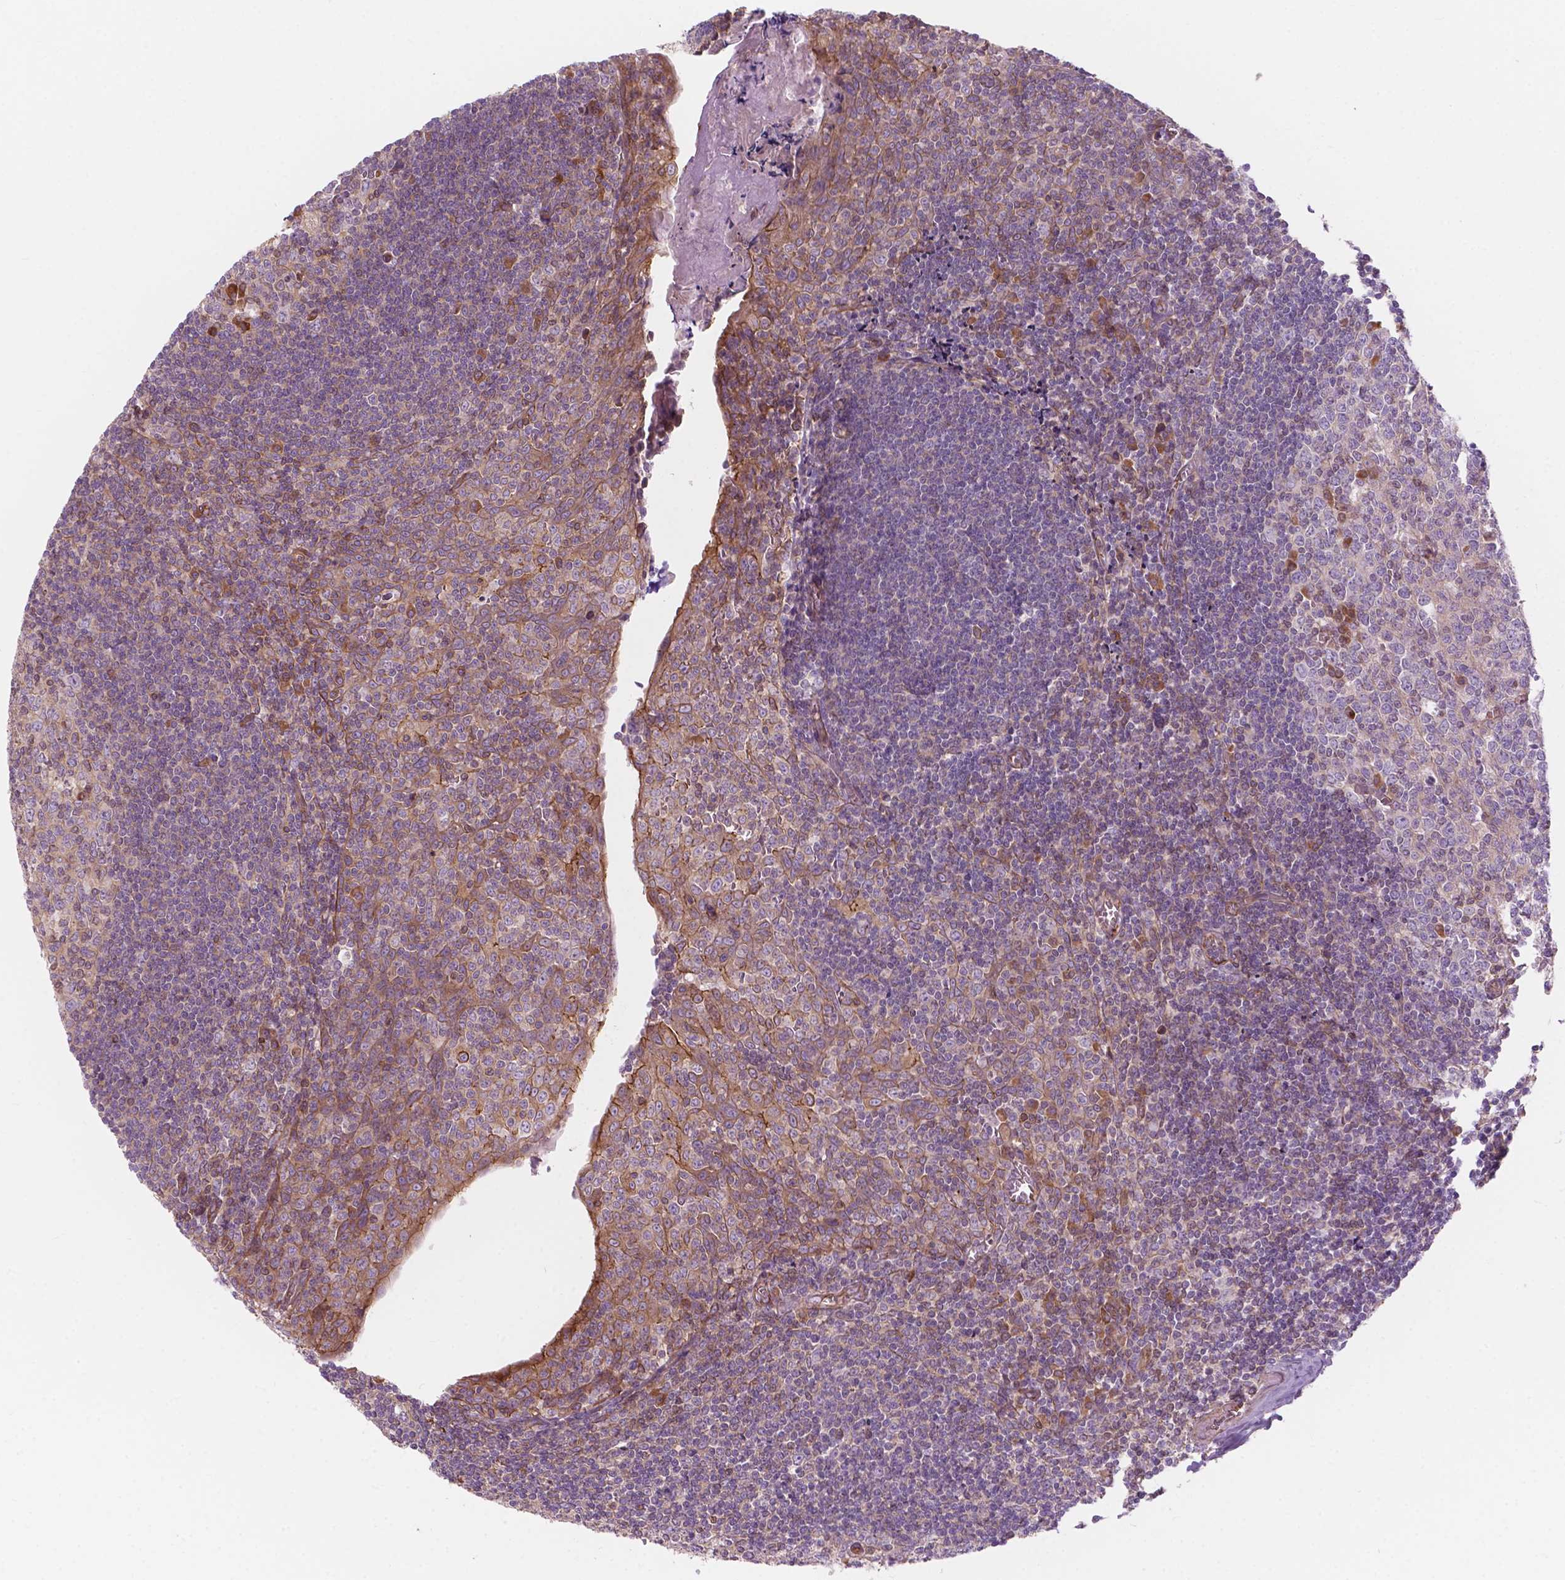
{"staining": {"intensity": "moderate", "quantity": "<25%", "location": "cytoplasmic/membranous"}, "tissue": "tonsil", "cell_type": "Germinal center cells", "image_type": "normal", "snomed": [{"axis": "morphology", "description": "Normal tissue, NOS"}, {"axis": "morphology", "description": "Inflammation, NOS"}, {"axis": "topography", "description": "Tonsil"}], "caption": "High-magnification brightfield microscopy of unremarkable tonsil stained with DAB (brown) and counterstained with hematoxylin (blue). germinal center cells exhibit moderate cytoplasmic/membranous expression is present in about<25% of cells. (DAB (3,3'-diaminobenzidine) IHC, brown staining for protein, blue staining for nuclei).", "gene": "SURF4", "patient": {"sex": "female", "age": 31}}